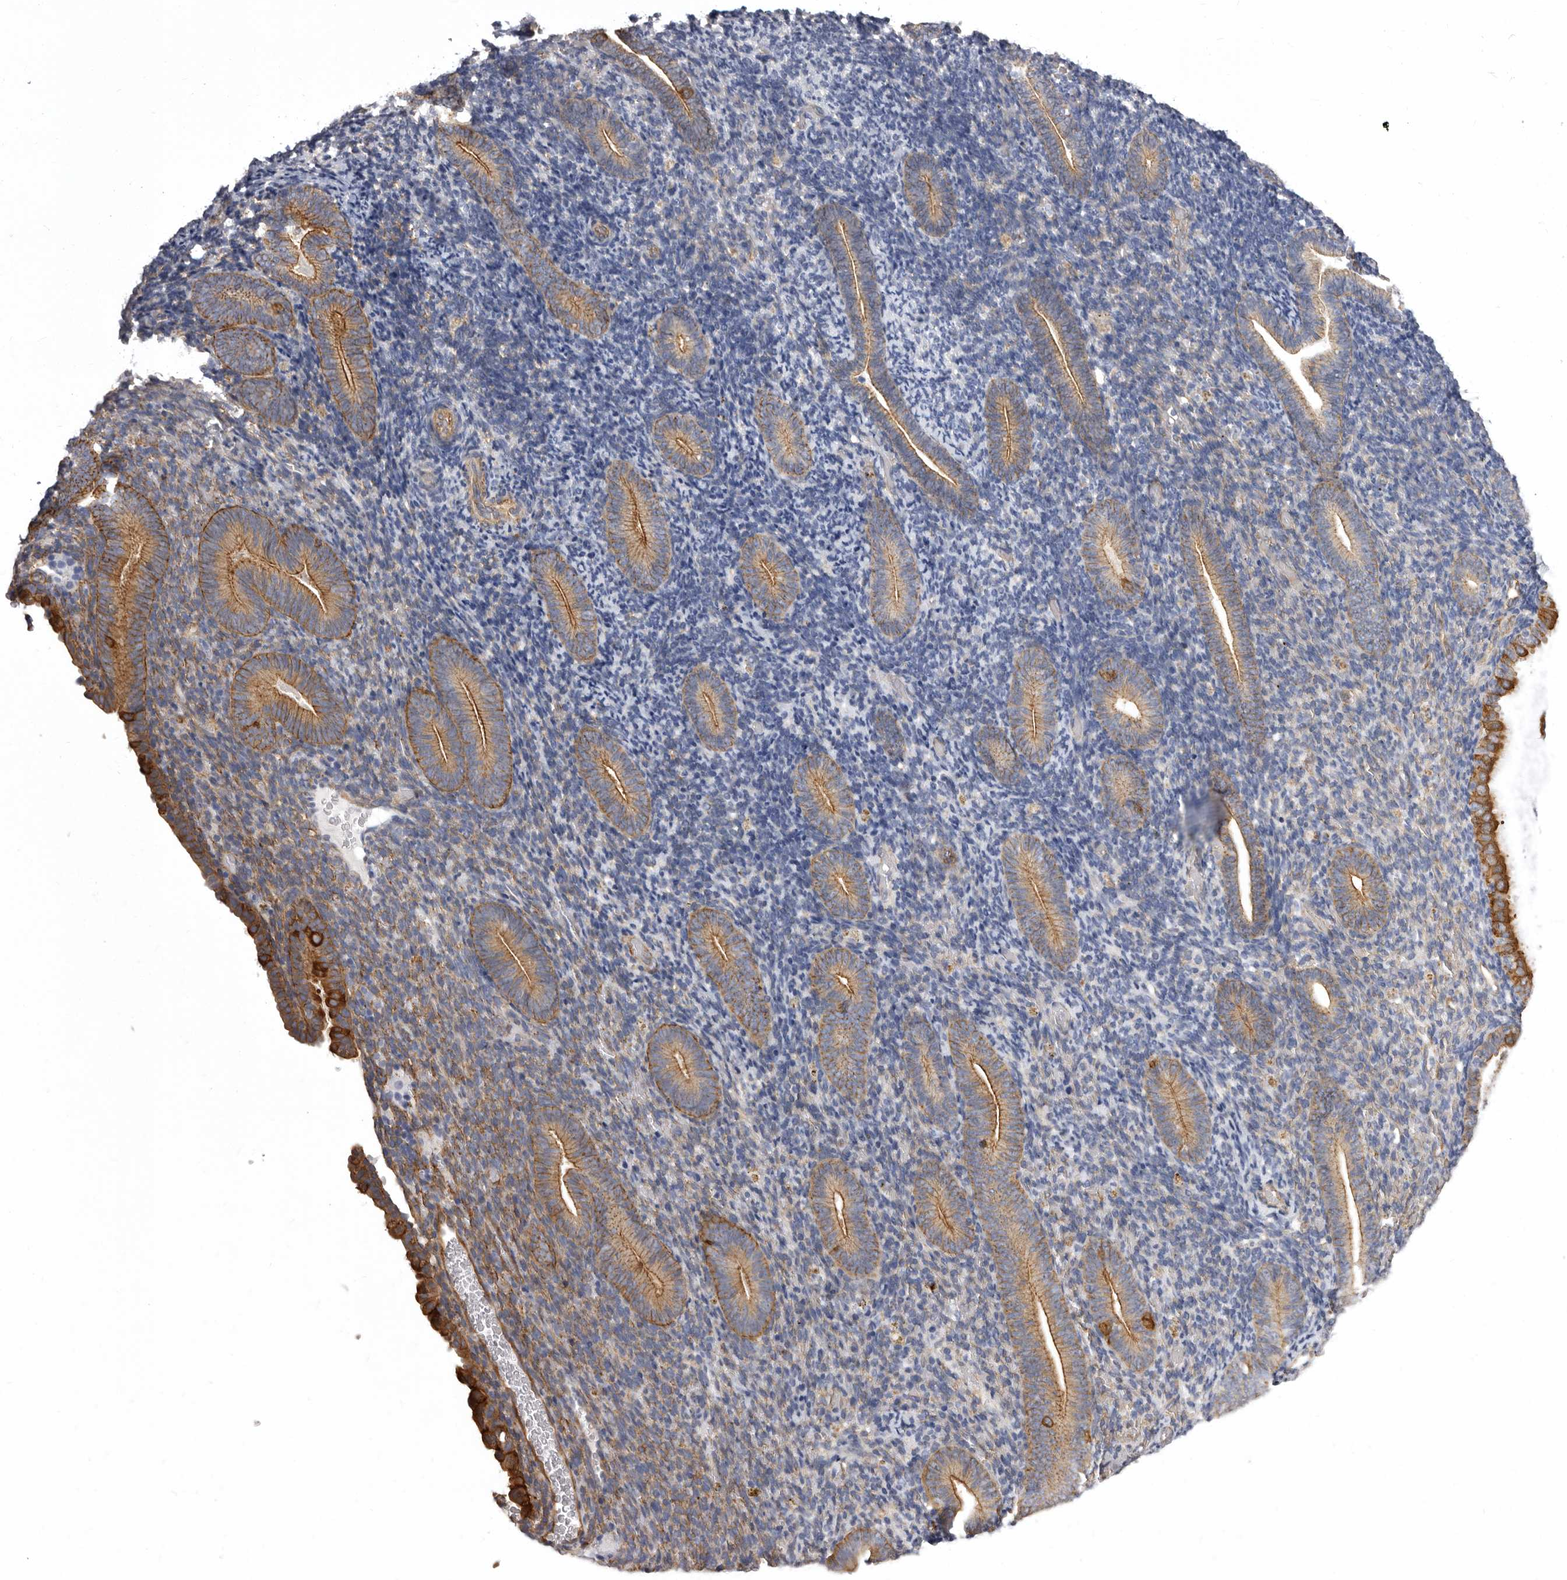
{"staining": {"intensity": "moderate", "quantity": "<25%", "location": "cytoplasmic/membranous"}, "tissue": "endometrium", "cell_type": "Cells in endometrial stroma", "image_type": "normal", "snomed": [{"axis": "morphology", "description": "Normal tissue, NOS"}, {"axis": "topography", "description": "Endometrium"}], "caption": "Cells in endometrial stroma reveal low levels of moderate cytoplasmic/membranous staining in about <25% of cells in benign human endometrium.", "gene": "ENAH", "patient": {"sex": "female", "age": 51}}